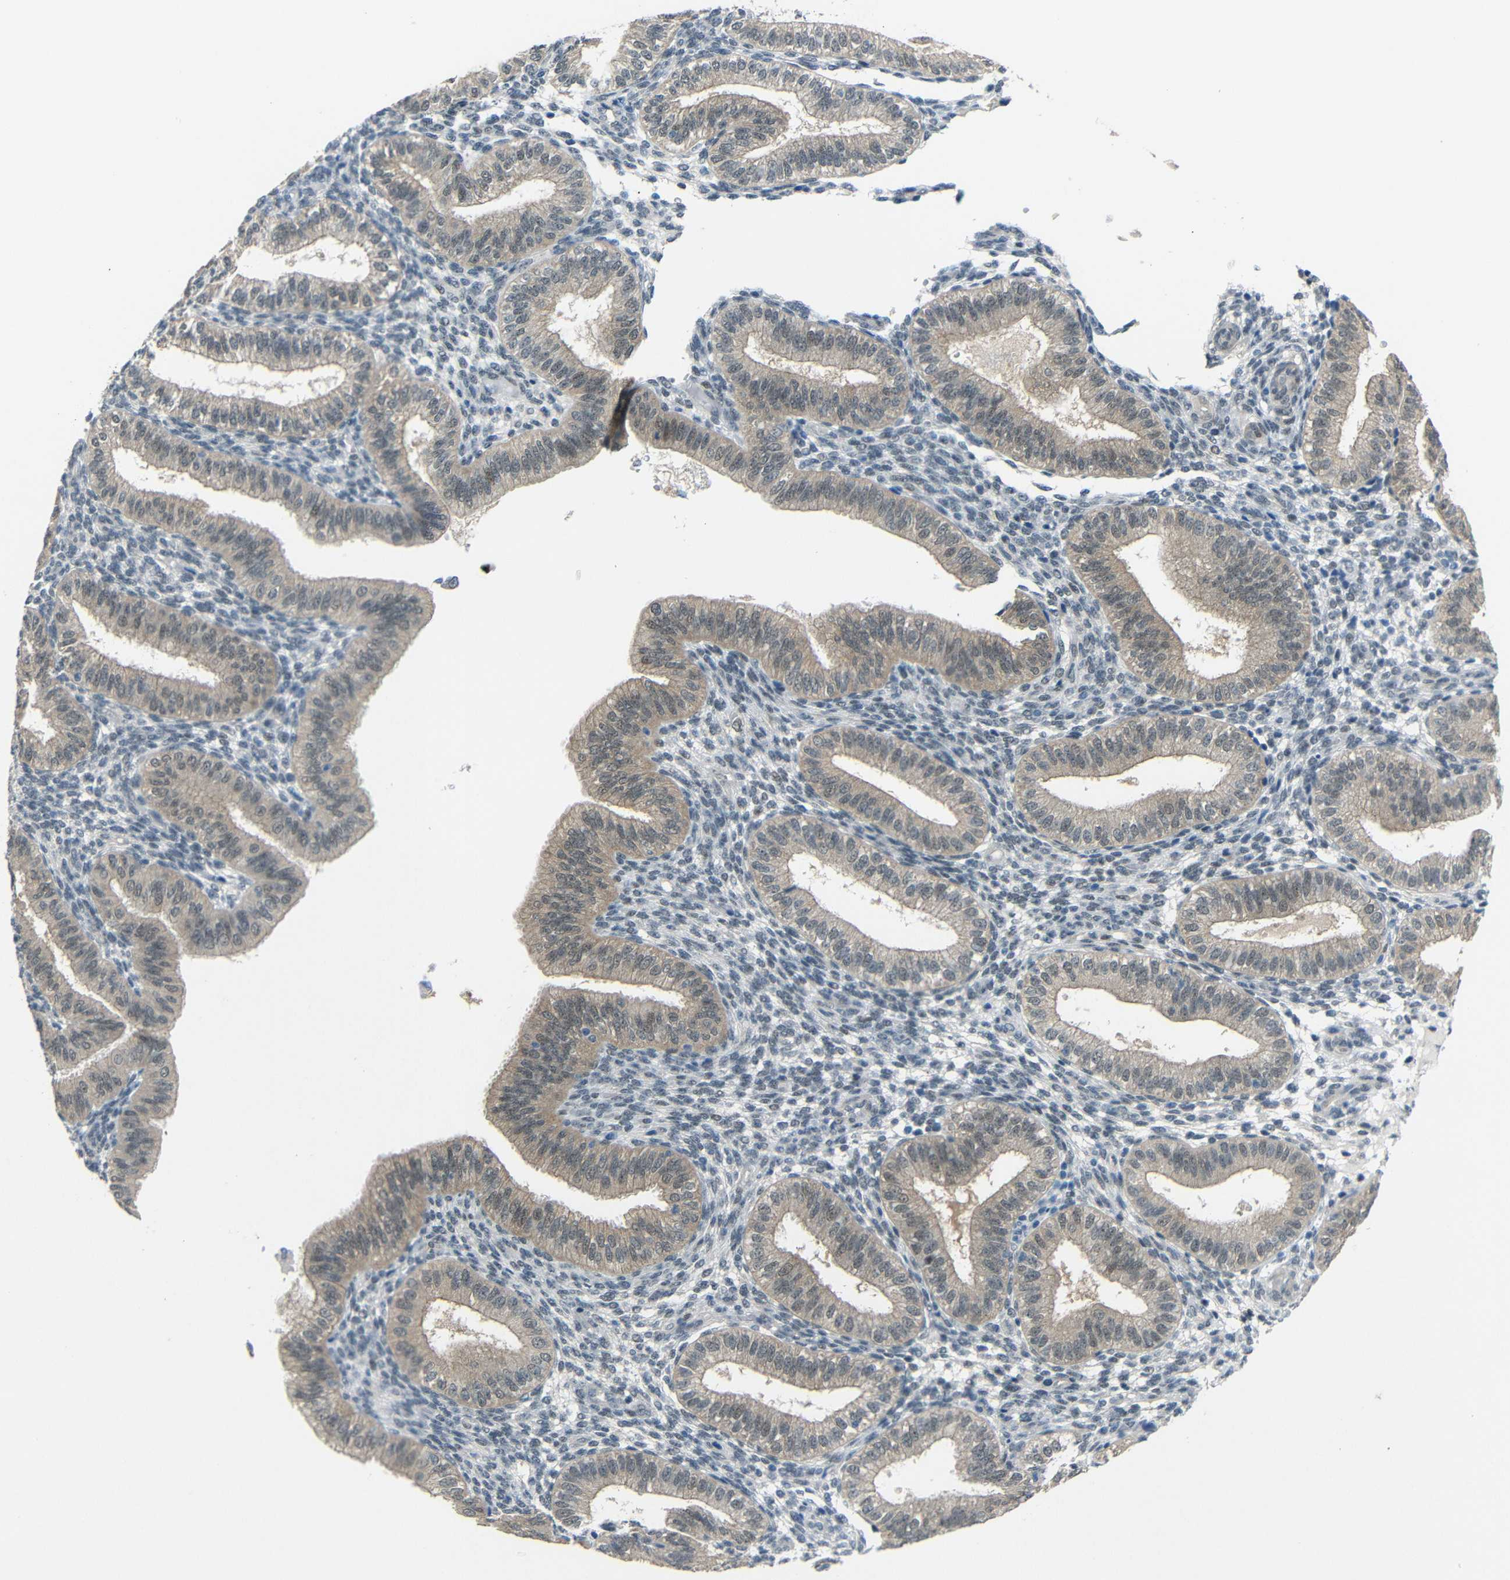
{"staining": {"intensity": "negative", "quantity": "none", "location": "none"}, "tissue": "endometrium", "cell_type": "Cells in endometrial stroma", "image_type": "normal", "snomed": [{"axis": "morphology", "description": "Normal tissue, NOS"}, {"axis": "topography", "description": "Endometrium"}], "caption": "Photomicrograph shows no significant protein staining in cells in endometrial stroma of normal endometrium. (DAB IHC, high magnification).", "gene": "GPR158", "patient": {"sex": "female", "age": 39}}